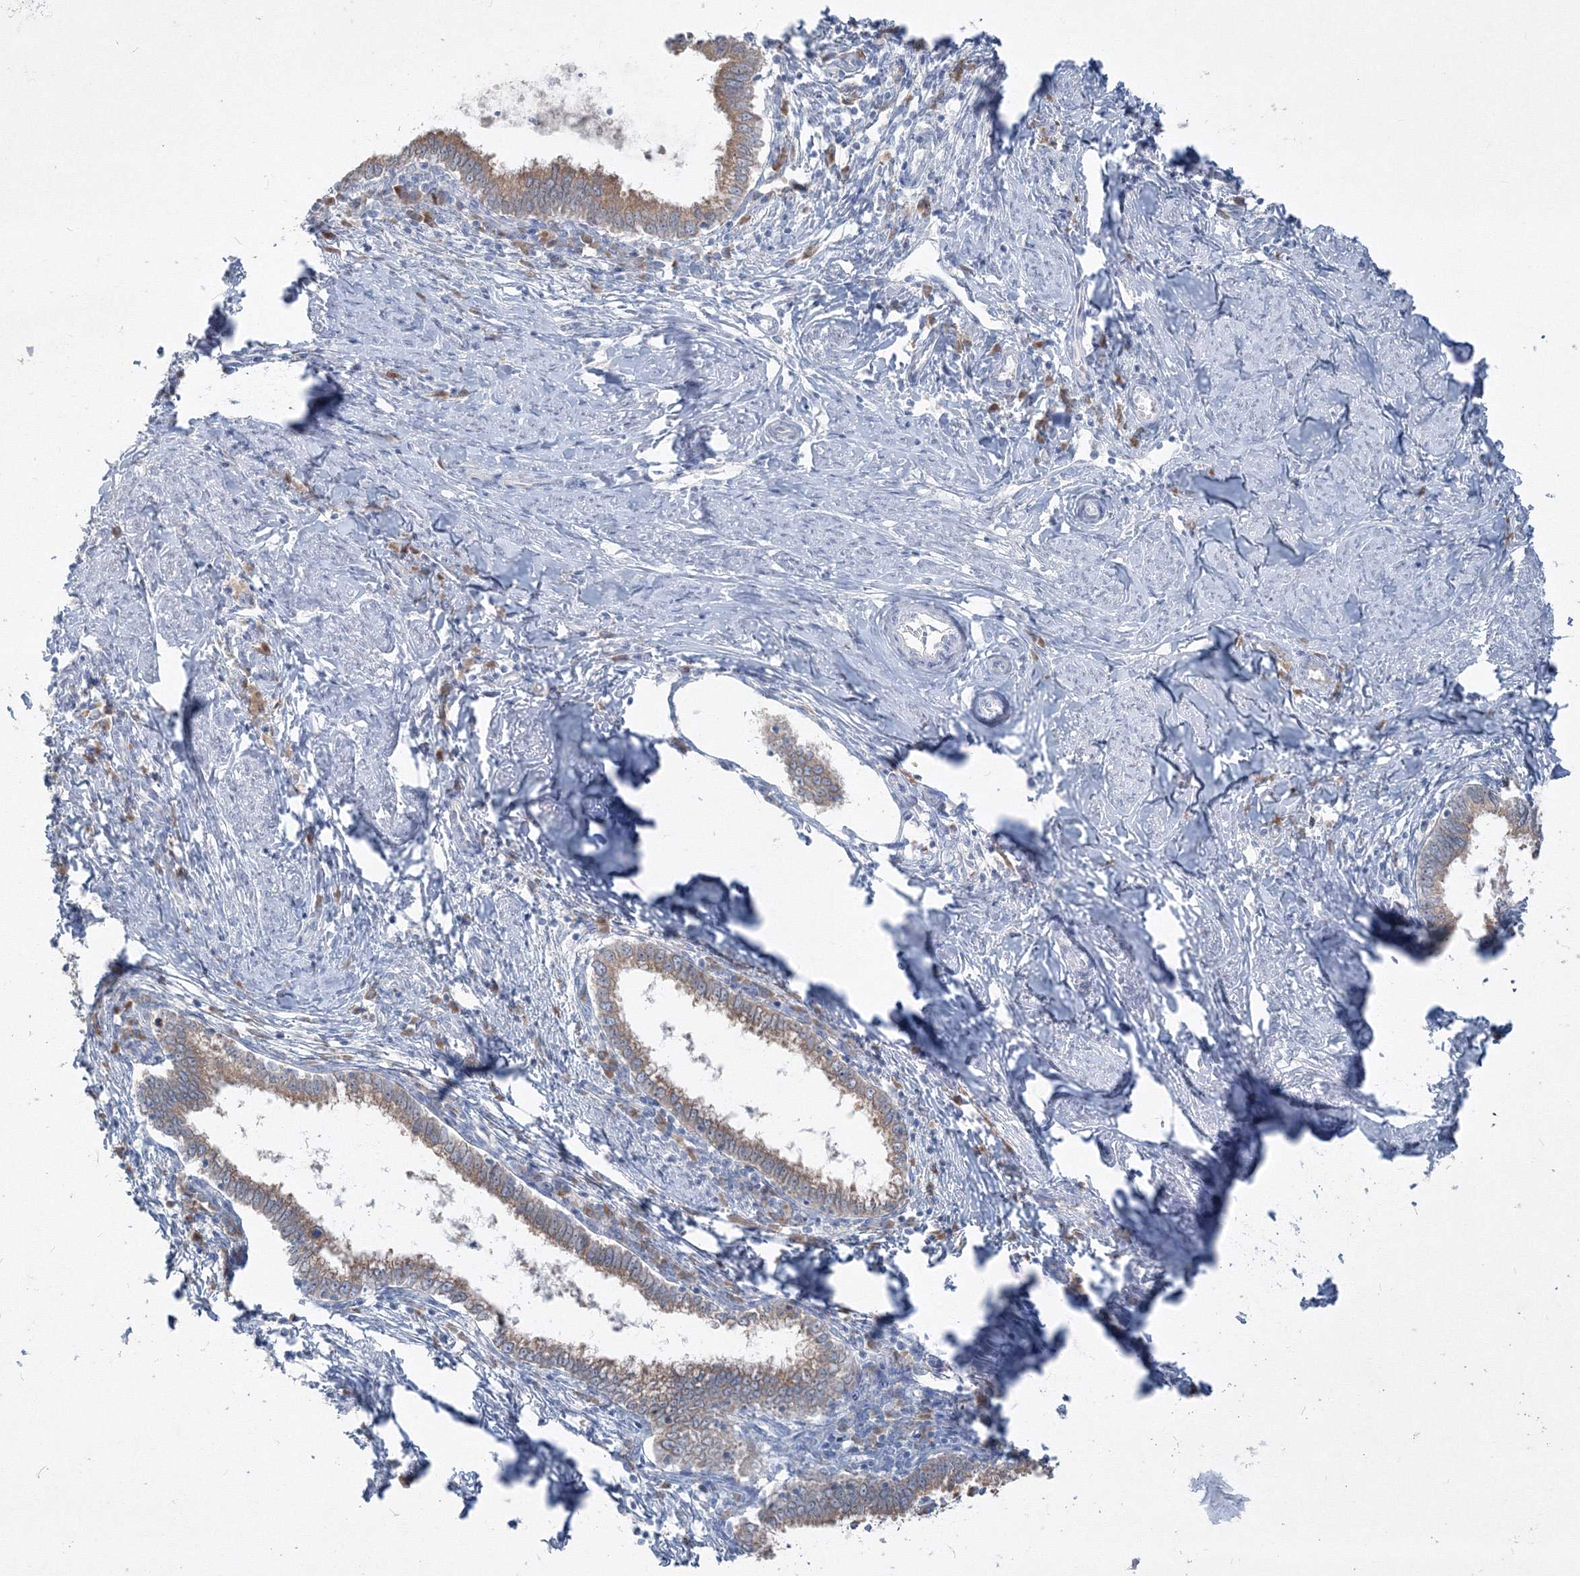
{"staining": {"intensity": "moderate", "quantity": ">75%", "location": "nuclear"}, "tissue": "cervical cancer", "cell_type": "Tumor cells", "image_type": "cancer", "snomed": [{"axis": "morphology", "description": "Adenocarcinoma, NOS"}, {"axis": "topography", "description": "Cervix"}], "caption": "Cervical adenocarcinoma stained with immunohistochemistry (IHC) shows moderate nuclear staining in approximately >75% of tumor cells. (DAB (3,3'-diaminobenzidine) IHC, brown staining for protein, blue staining for nuclei).", "gene": "IFNAR1", "patient": {"sex": "female", "age": 36}}